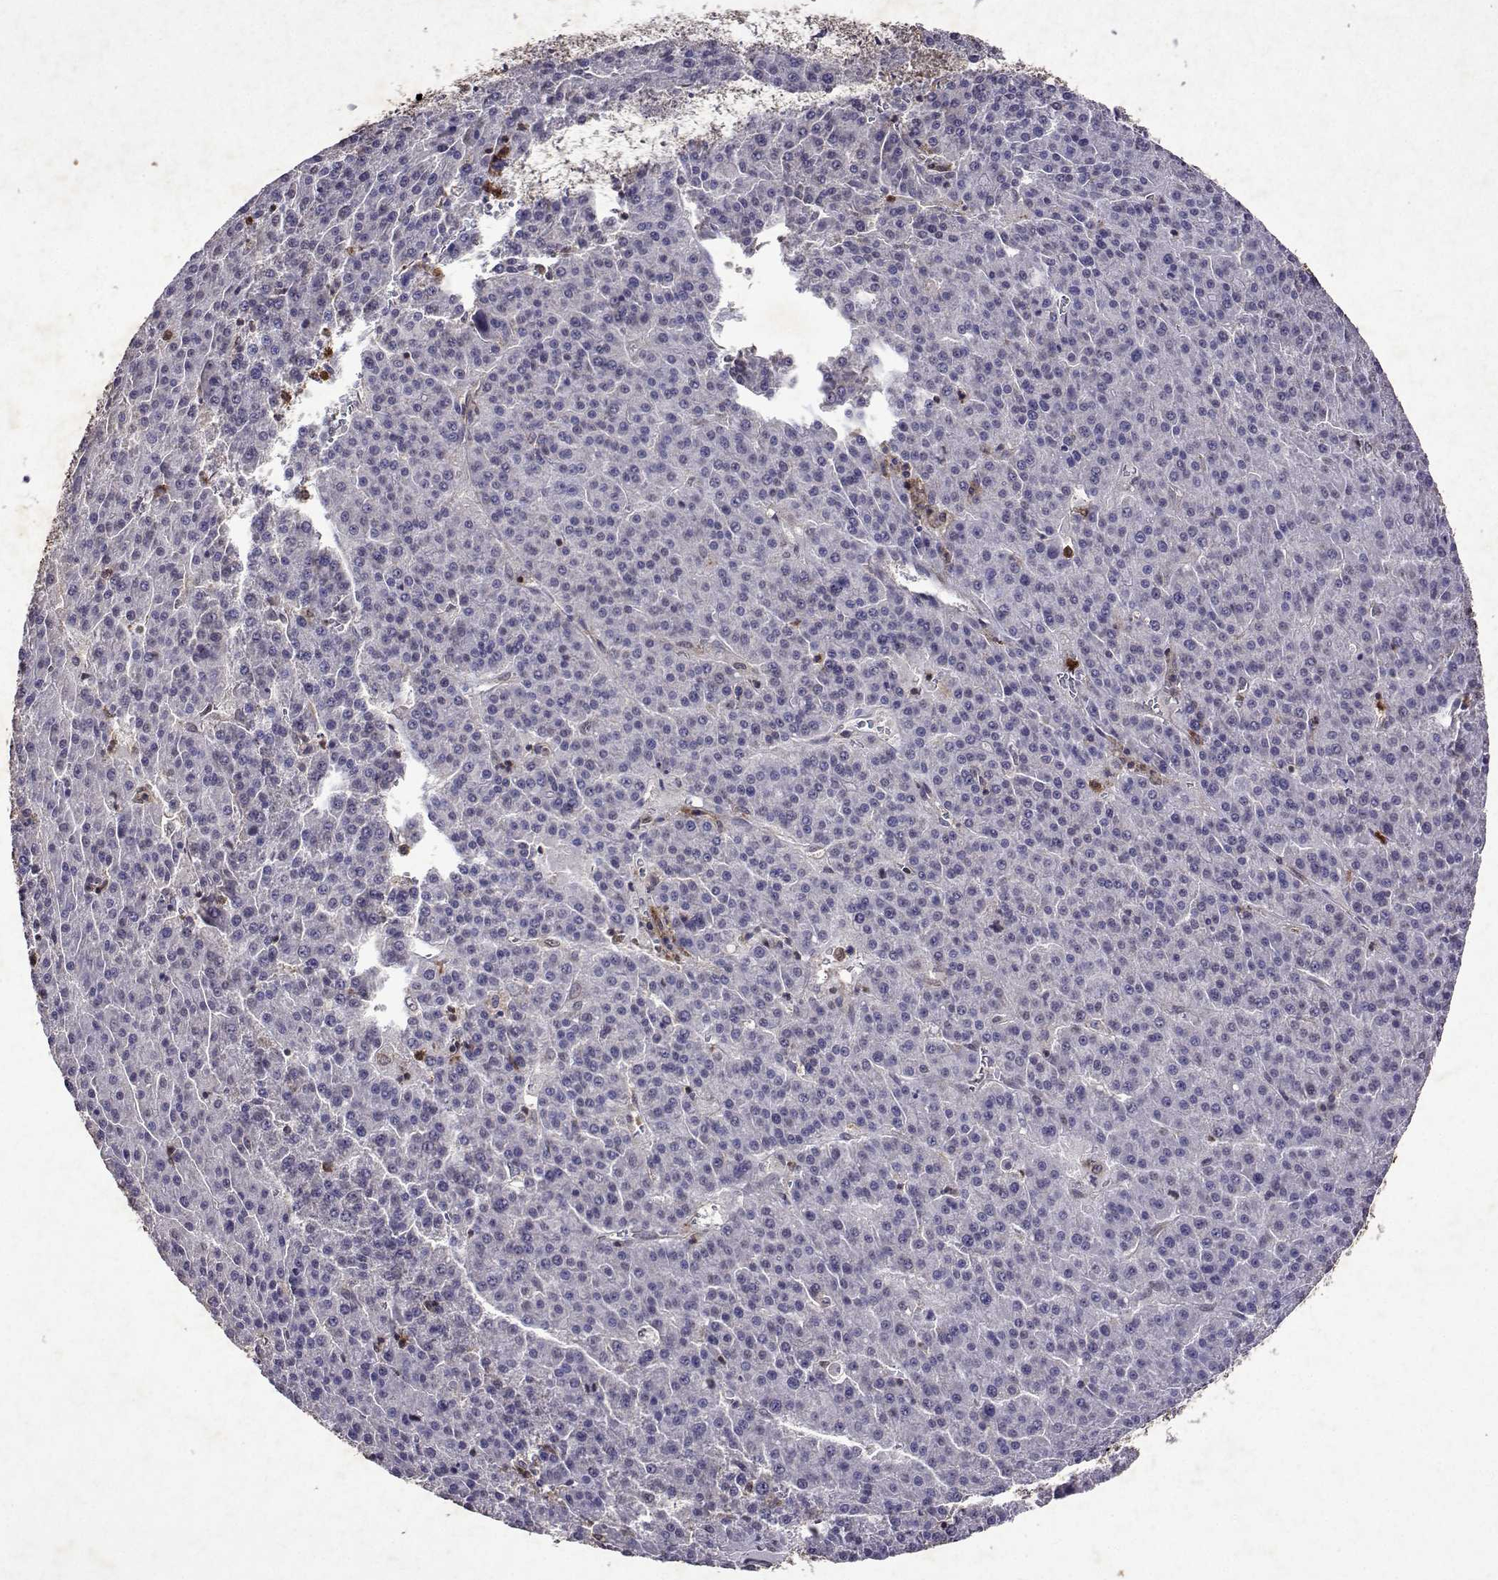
{"staining": {"intensity": "negative", "quantity": "none", "location": "none"}, "tissue": "liver cancer", "cell_type": "Tumor cells", "image_type": "cancer", "snomed": [{"axis": "morphology", "description": "Carcinoma, Hepatocellular, NOS"}, {"axis": "topography", "description": "Liver"}], "caption": "IHC histopathology image of hepatocellular carcinoma (liver) stained for a protein (brown), which demonstrates no expression in tumor cells.", "gene": "APAF1", "patient": {"sex": "female", "age": 58}}